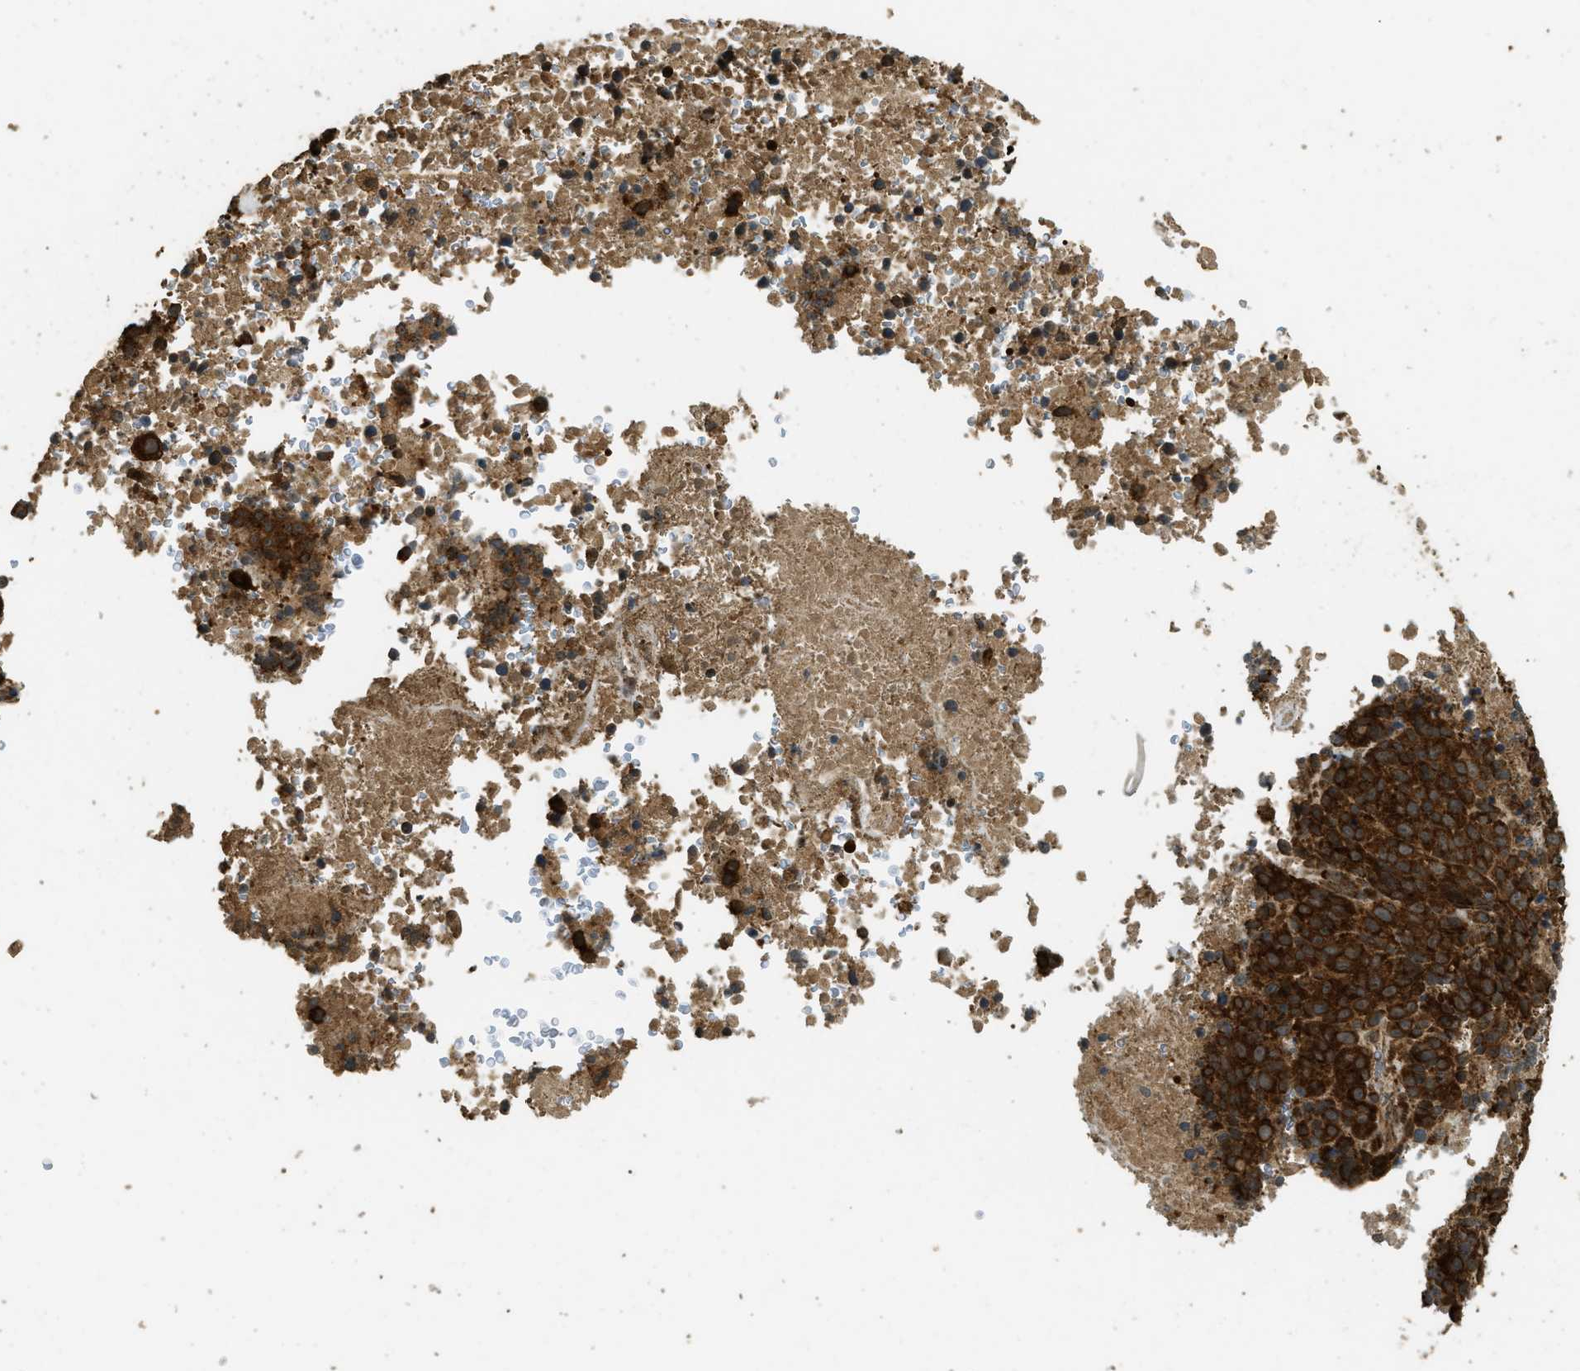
{"staining": {"intensity": "strong", "quantity": ">75%", "location": "cytoplasmic/membranous"}, "tissue": "melanoma", "cell_type": "Tumor cells", "image_type": "cancer", "snomed": [{"axis": "morphology", "description": "Malignant melanoma, Metastatic site"}, {"axis": "topography", "description": "Cerebral cortex"}], "caption": "DAB (3,3'-diaminobenzidine) immunohistochemical staining of malignant melanoma (metastatic site) exhibits strong cytoplasmic/membranous protein positivity in approximately >75% of tumor cells. The protein of interest is stained brown, and the nuclei are stained in blue (DAB (3,3'-diaminobenzidine) IHC with brightfield microscopy, high magnification).", "gene": "CTPS1", "patient": {"sex": "female", "age": 52}}